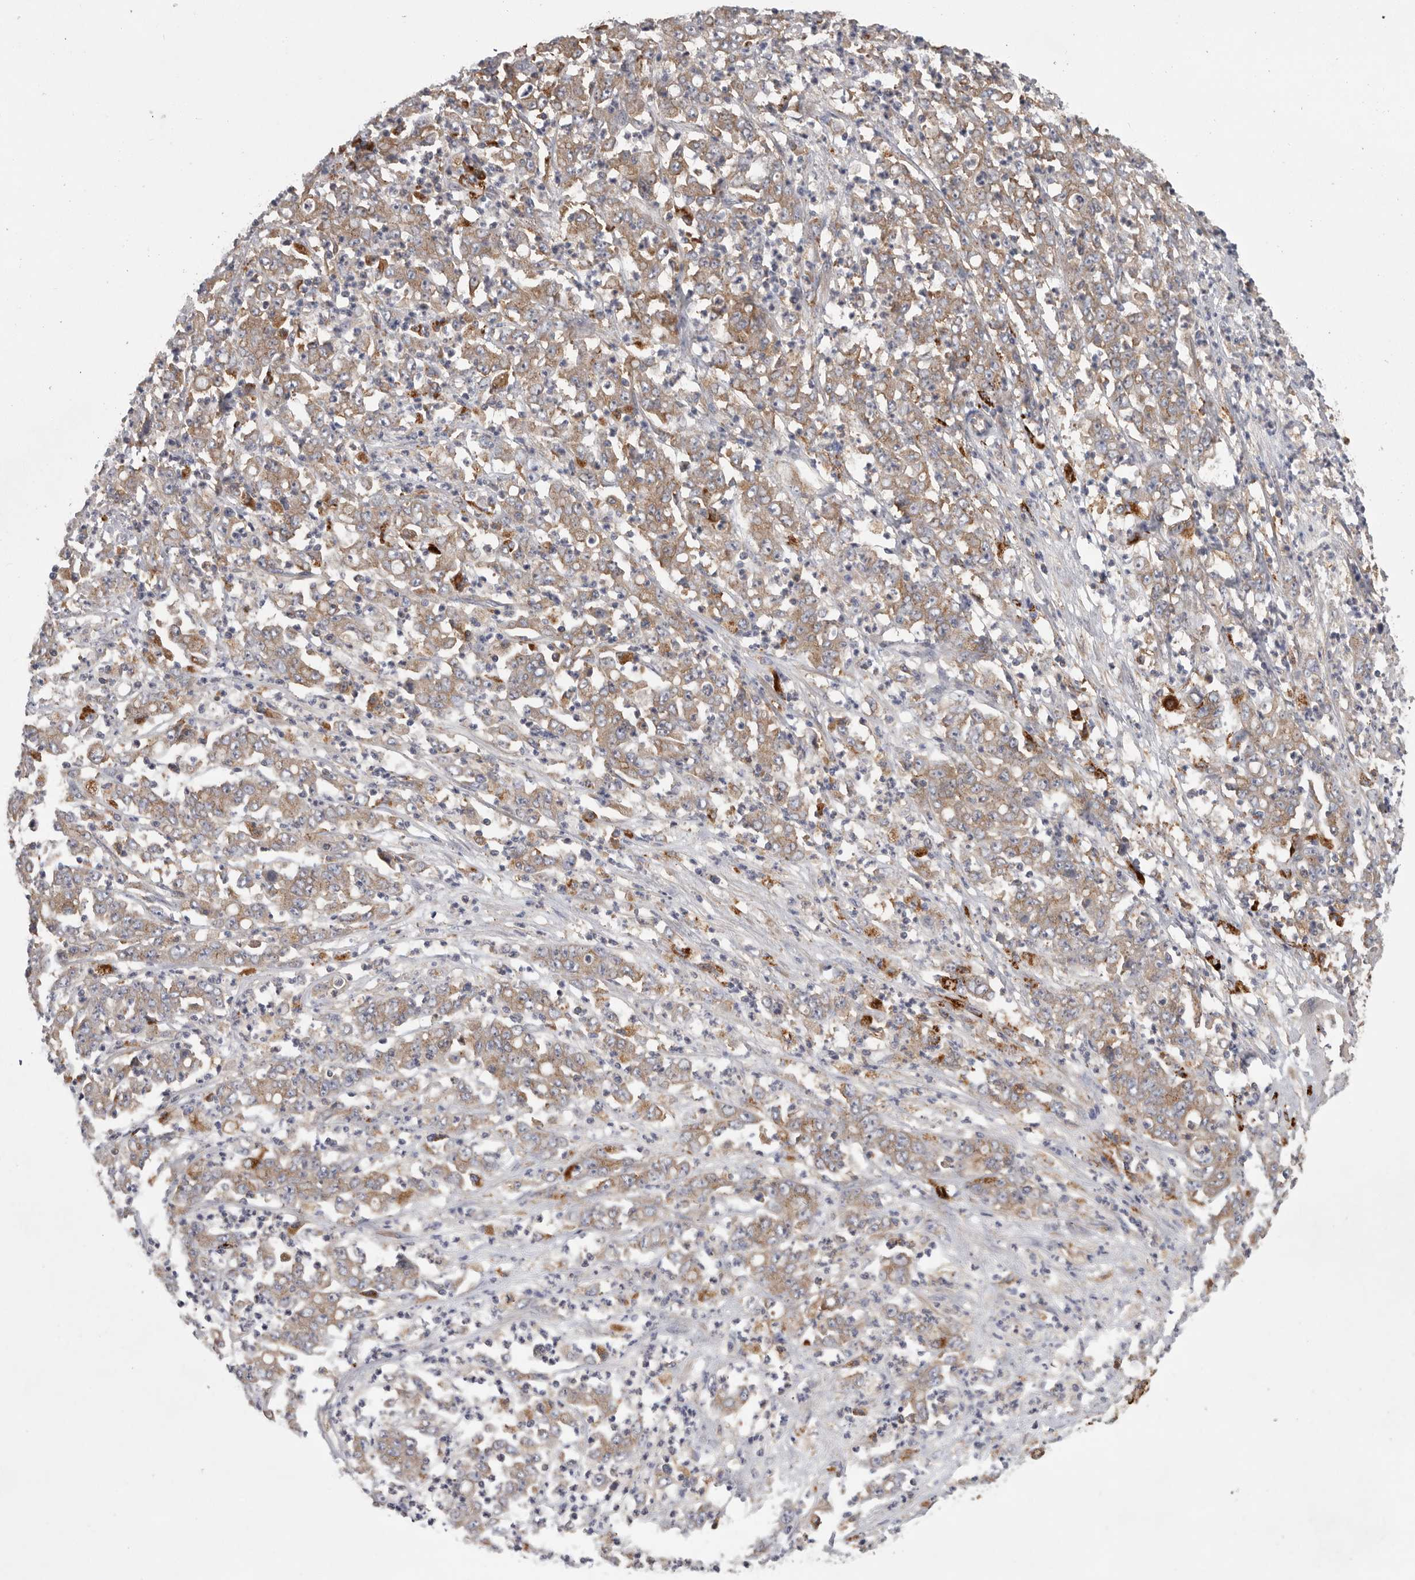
{"staining": {"intensity": "weak", "quantity": ">75%", "location": "cytoplasmic/membranous"}, "tissue": "stomach cancer", "cell_type": "Tumor cells", "image_type": "cancer", "snomed": [{"axis": "morphology", "description": "Adenocarcinoma, NOS"}, {"axis": "topography", "description": "Stomach, lower"}], "caption": "Brown immunohistochemical staining in stomach cancer (adenocarcinoma) displays weak cytoplasmic/membranous expression in approximately >75% of tumor cells.", "gene": "C1orf109", "patient": {"sex": "female", "age": 71}}